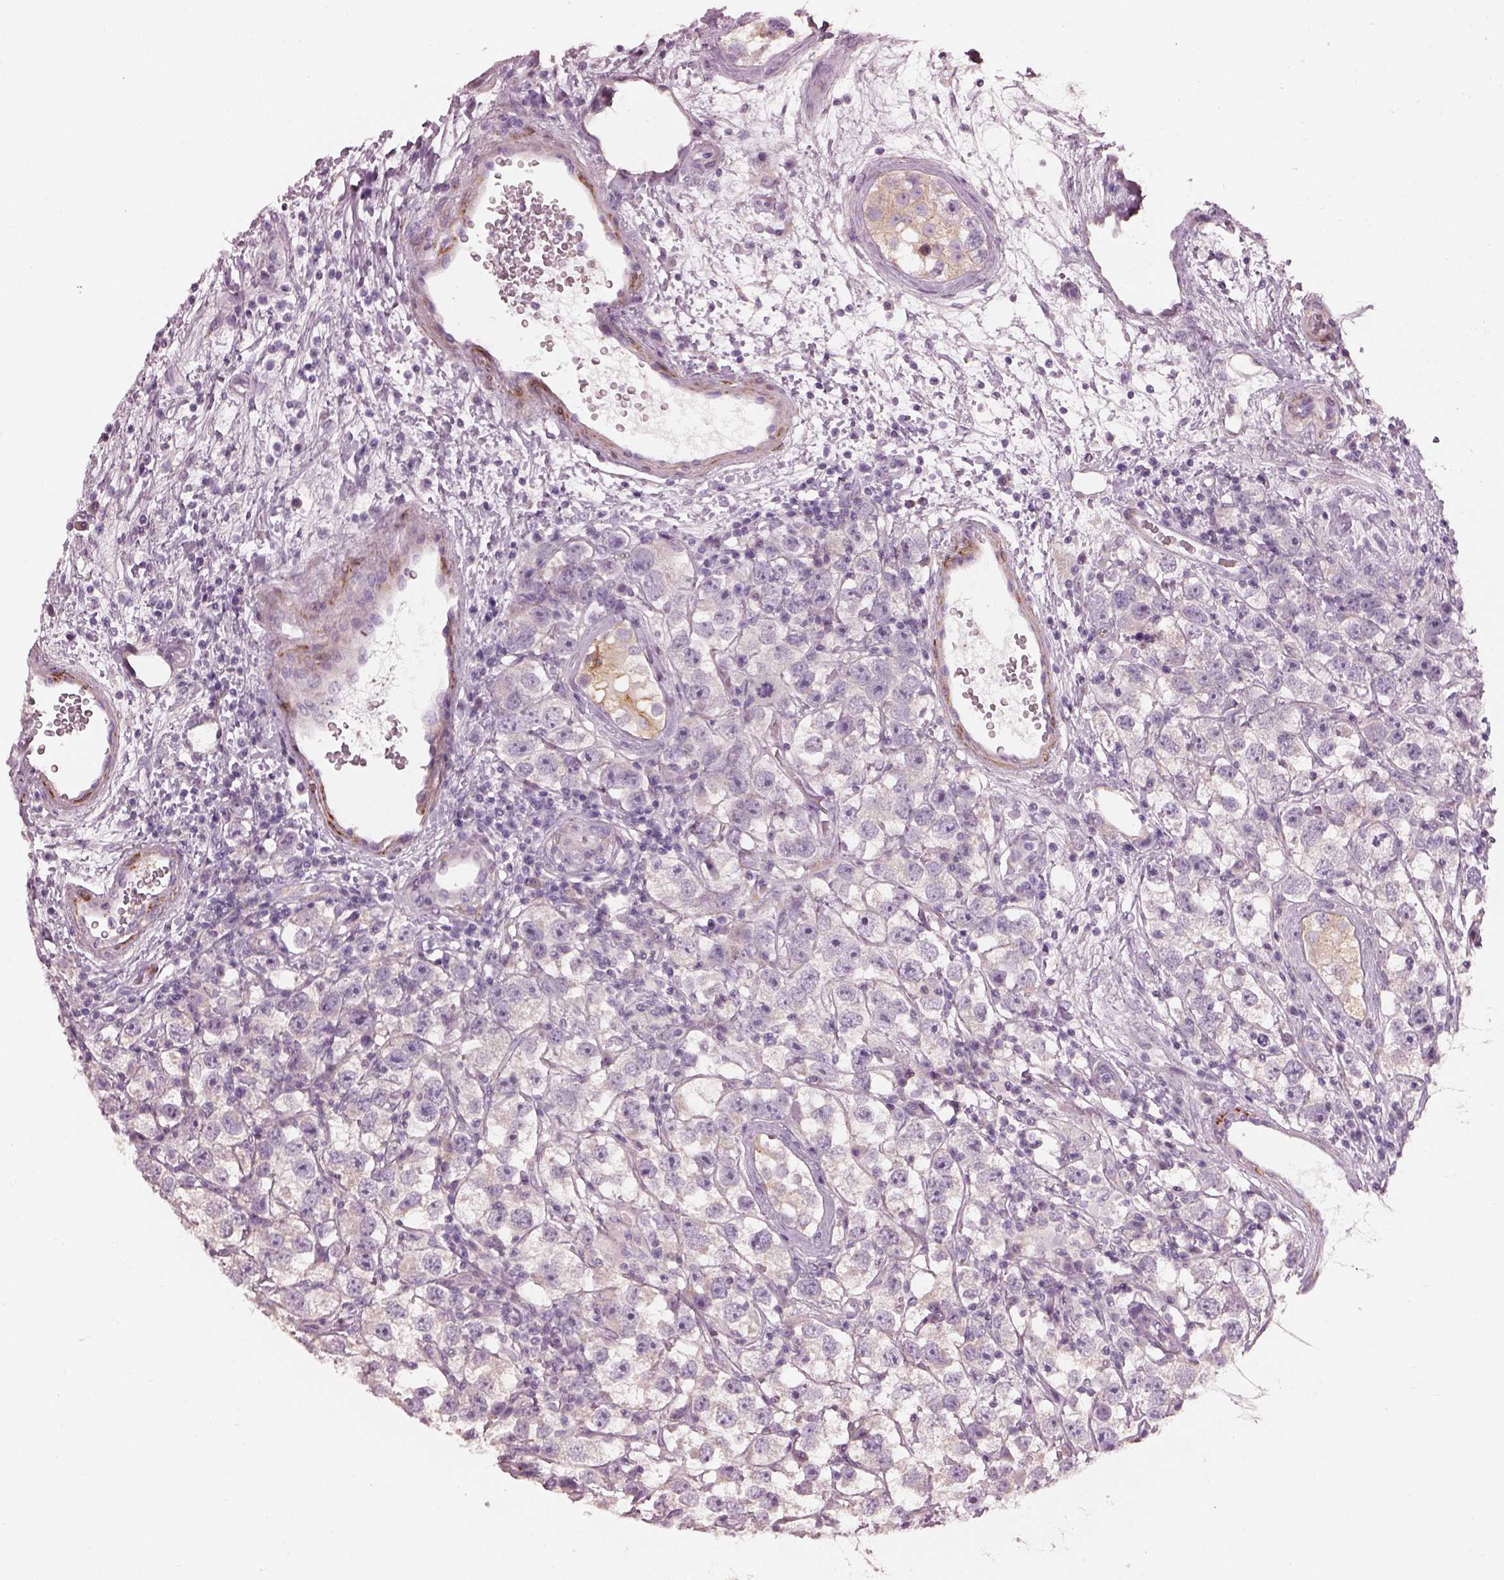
{"staining": {"intensity": "negative", "quantity": "none", "location": "none"}, "tissue": "testis cancer", "cell_type": "Tumor cells", "image_type": "cancer", "snomed": [{"axis": "morphology", "description": "Seminoma, NOS"}, {"axis": "topography", "description": "Testis"}], "caption": "Testis cancer (seminoma) was stained to show a protein in brown. There is no significant positivity in tumor cells.", "gene": "PRKCZ", "patient": {"sex": "male", "age": 26}}